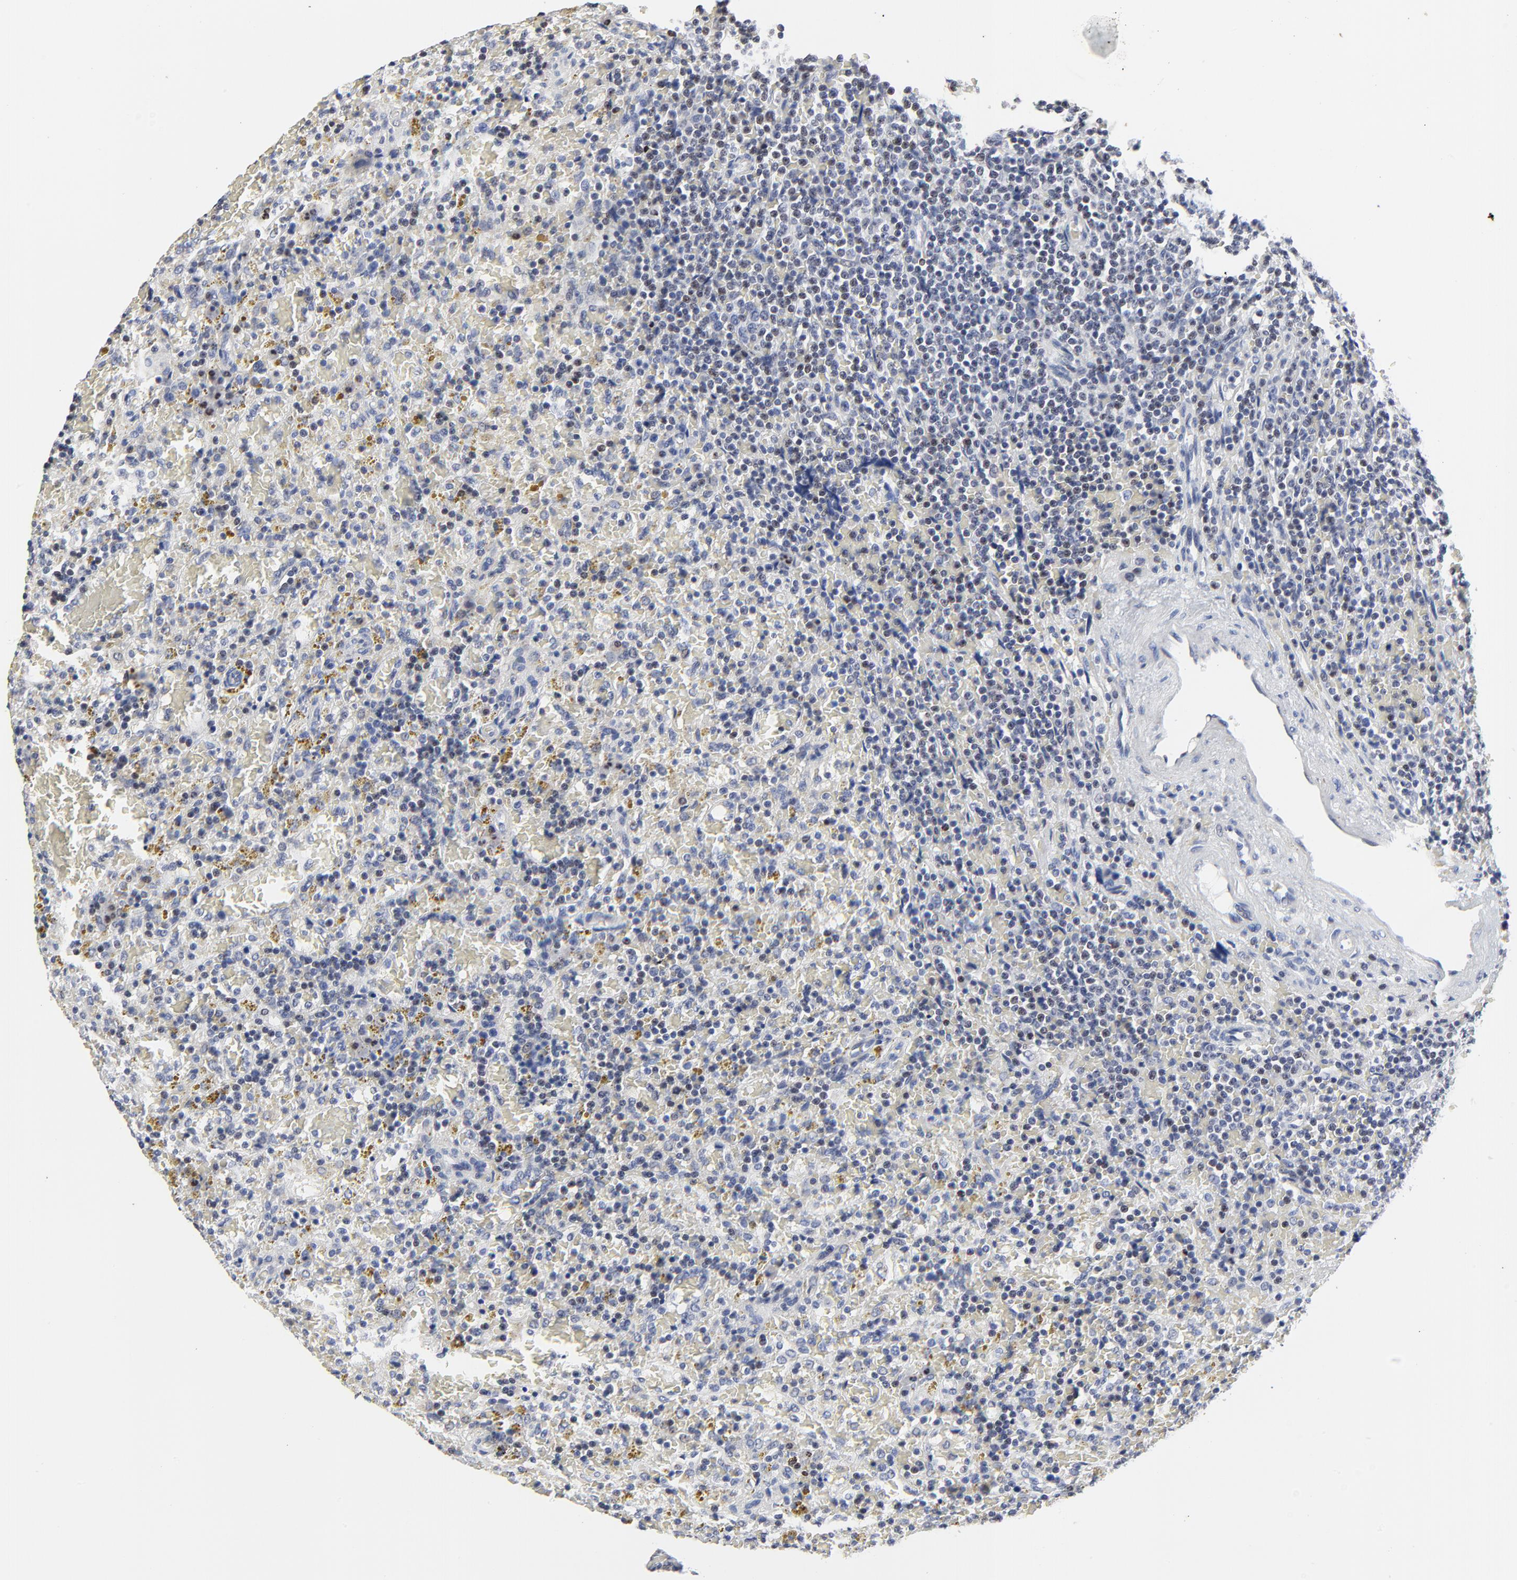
{"staining": {"intensity": "weak", "quantity": "<25%", "location": "nuclear"}, "tissue": "lymphoma", "cell_type": "Tumor cells", "image_type": "cancer", "snomed": [{"axis": "morphology", "description": "Malignant lymphoma, non-Hodgkin's type, Low grade"}, {"axis": "topography", "description": "Spleen"}], "caption": "An IHC histopathology image of lymphoma is shown. There is no staining in tumor cells of lymphoma.", "gene": "LNX1", "patient": {"sex": "female", "age": 65}}